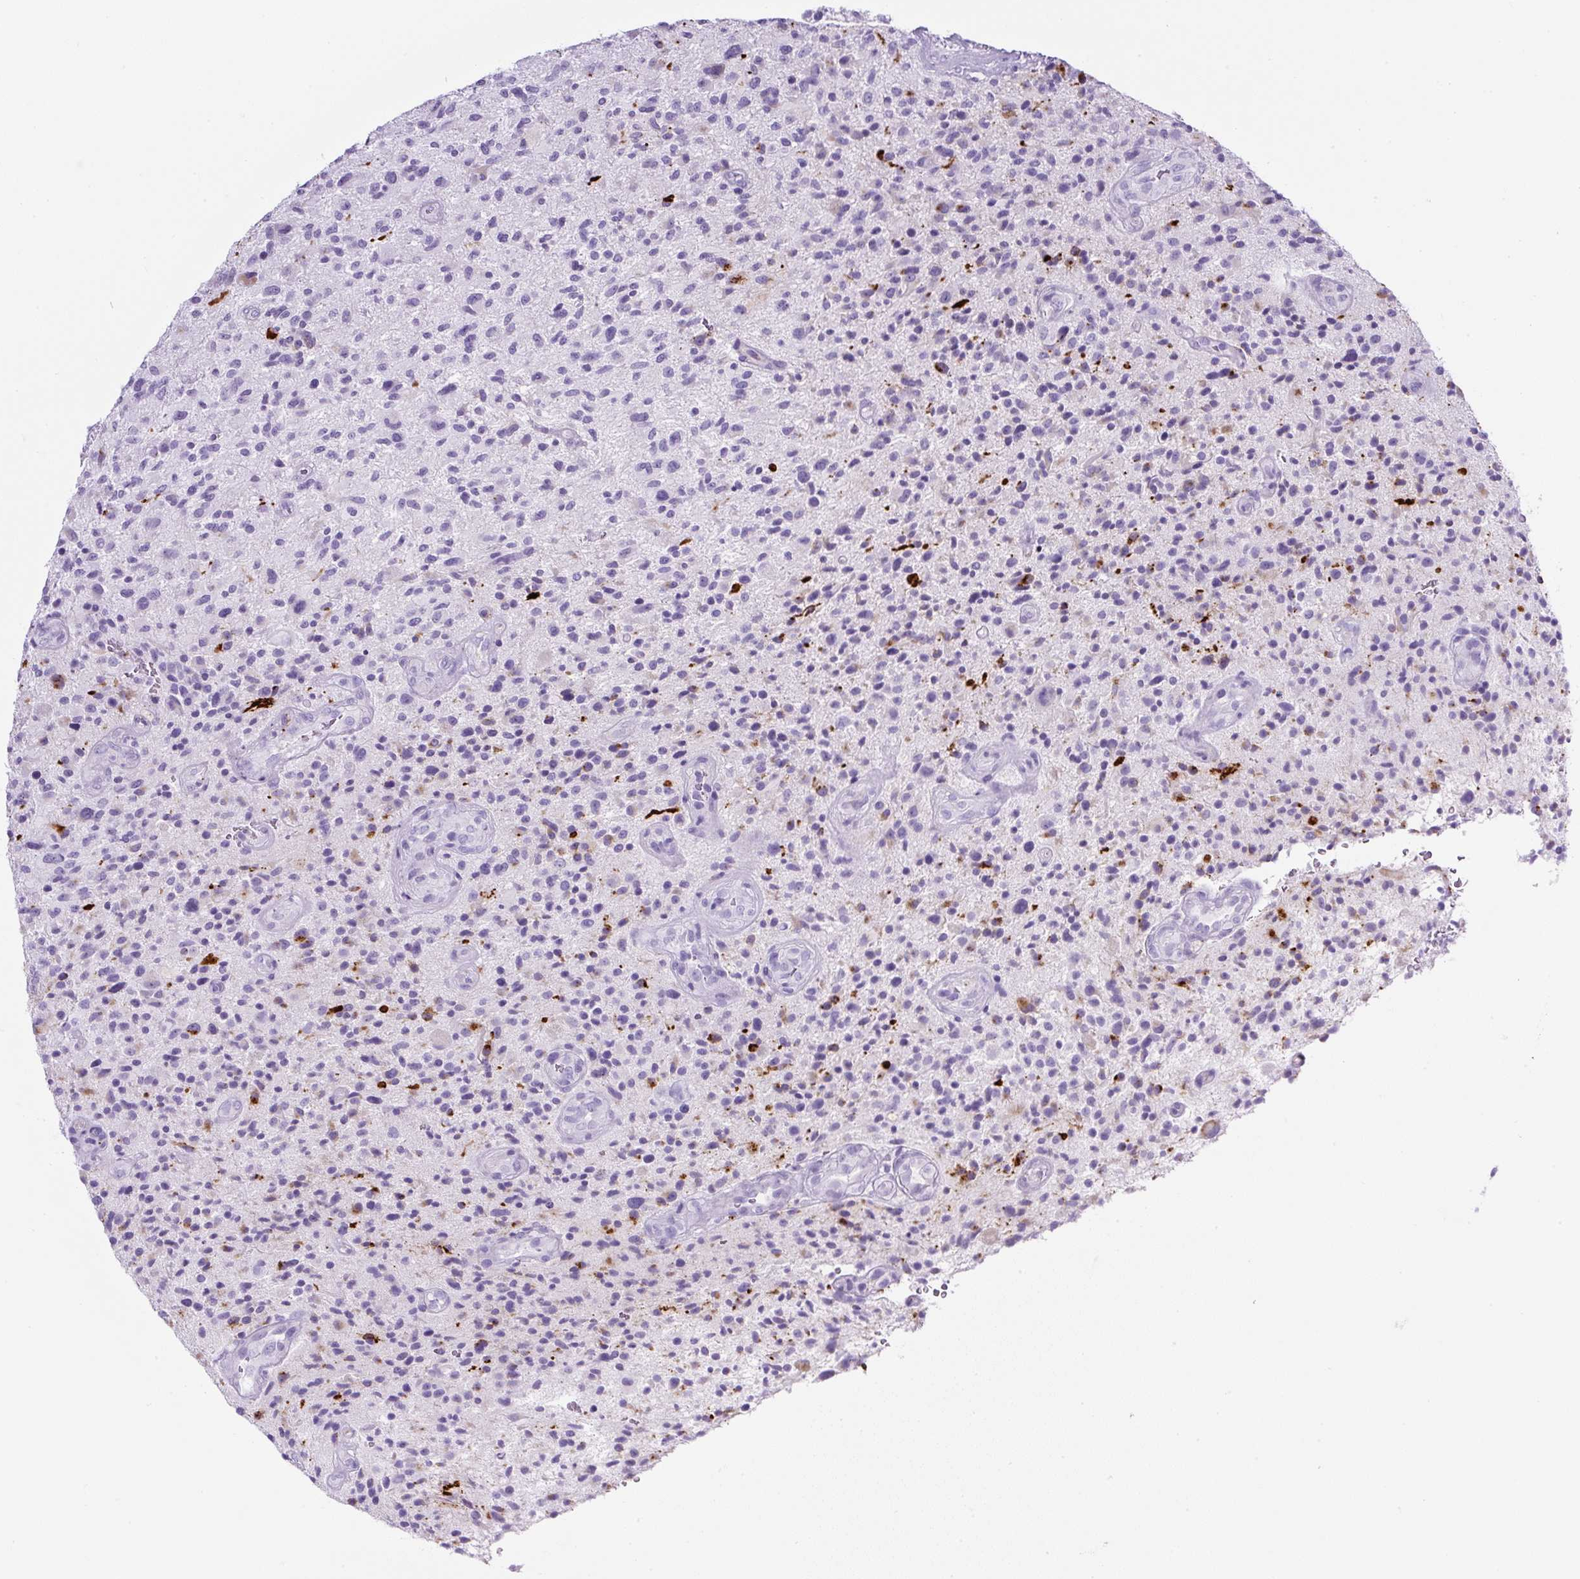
{"staining": {"intensity": "moderate", "quantity": "<25%", "location": "cytoplasmic/membranous"}, "tissue": "glioma", "cell_type": "Tumor cells", "image_type": "cancer", "snomed": [{"axis": "morphology", "description": "Glioma, malignant, High grade"}, {"axis": "topography", "description": "Brain"}], "caption": "Brown immunohistochemical staining in glioma demonstrates moderate cytoplasmic/membranous staining in about <25% of tumor cells.", "gene": "TMEM200B", "patient": {"sex": "male", "age": 47}}